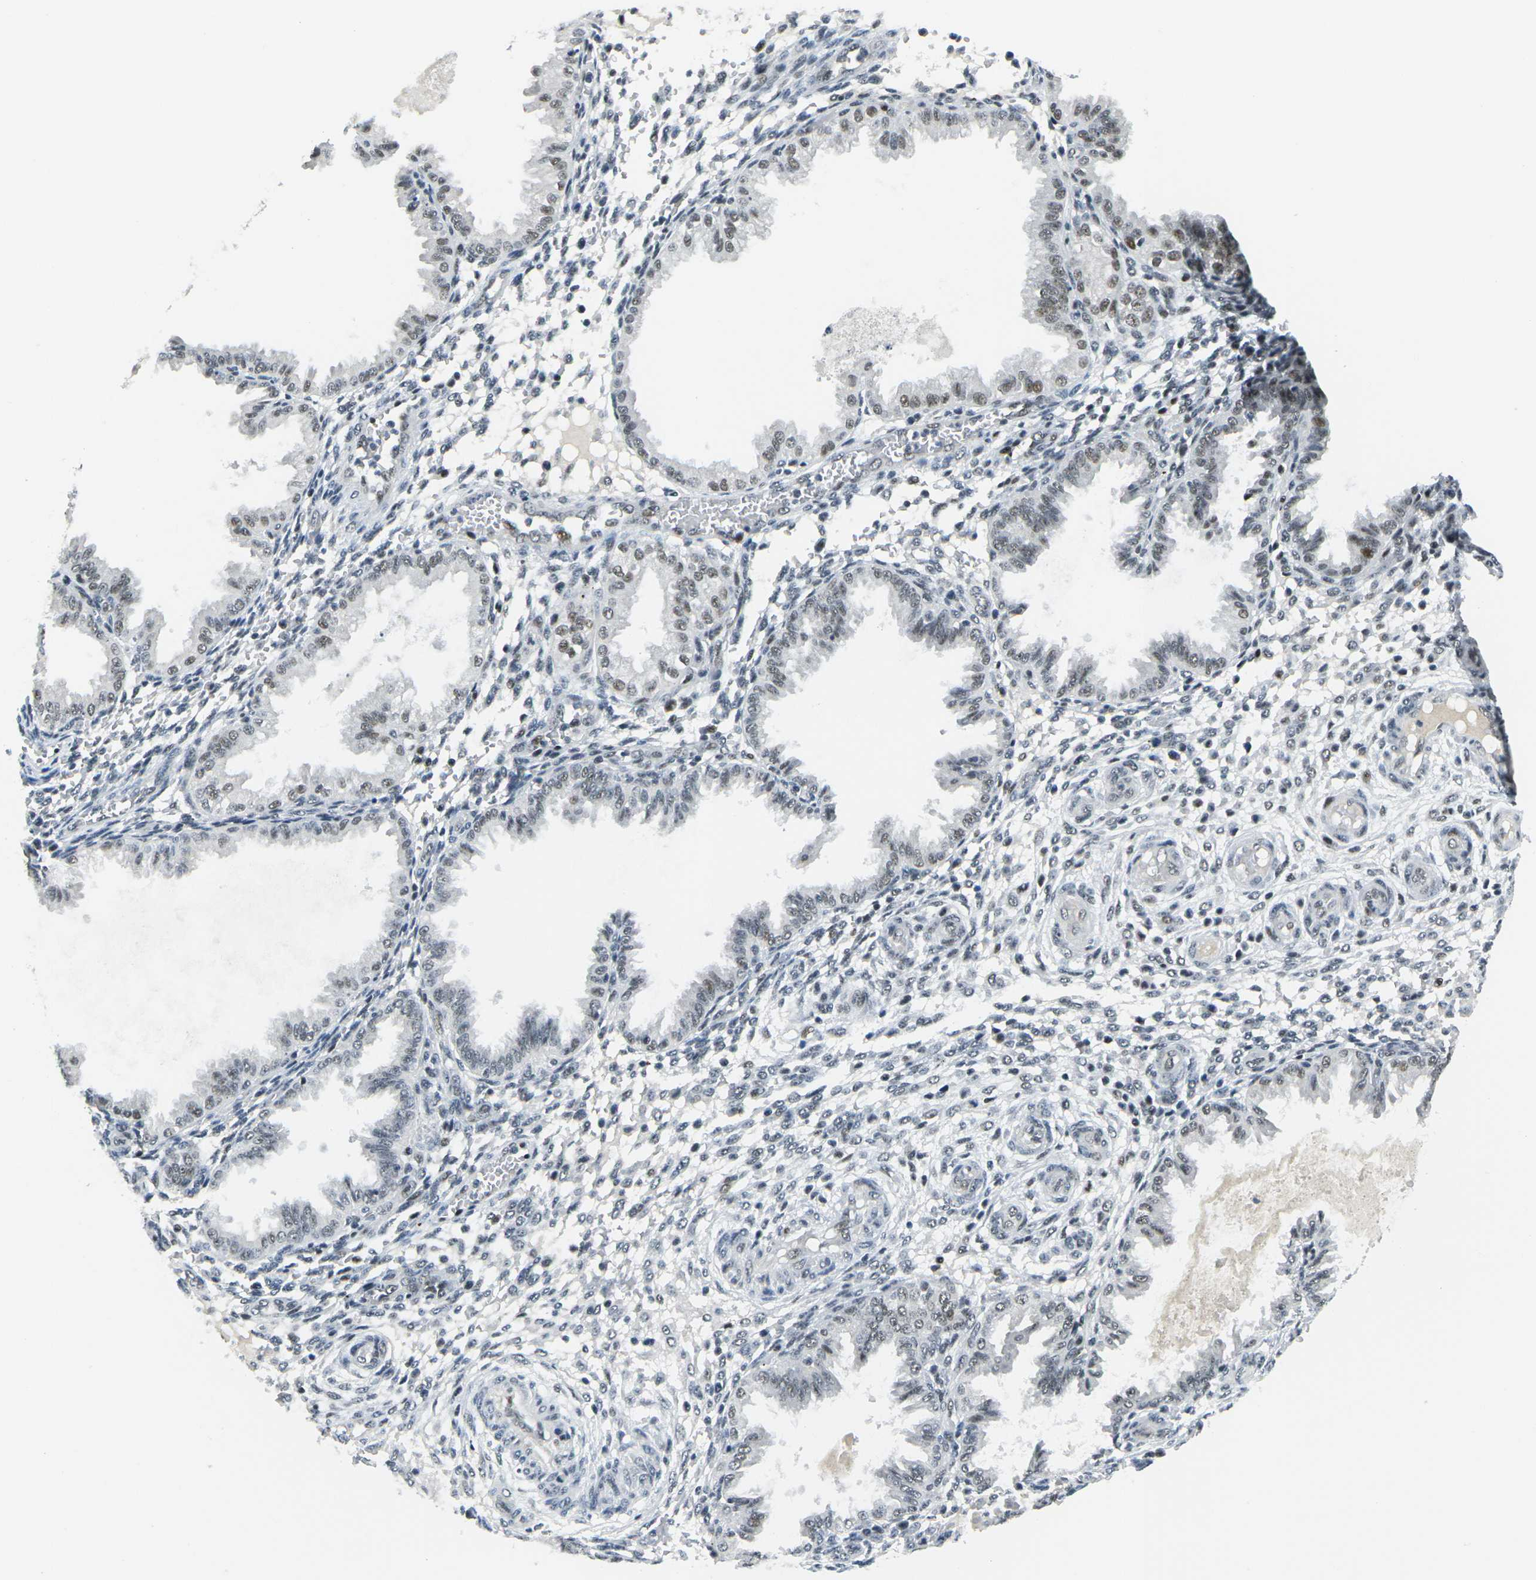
{"staining": {"intensity": "negative", "quantity": "none", "location": "none"}, "tissue": "endometrium", "cell_type": "Cells in endometrial stroma", "image_type": "normal", "snomed": [{"axis": "morphology", "description": "Normal tissue, NOS"}, {"axis": "topography", "description": "Endometrium"}], "caption": "IHC of normal endometrium shows no staining in cells in endometrial stroma. (DAB IHC visualized using brightfield microscopy, high magnification).", "gene": "PRPF8", "patient": {"sex": "female", "age": 33}}